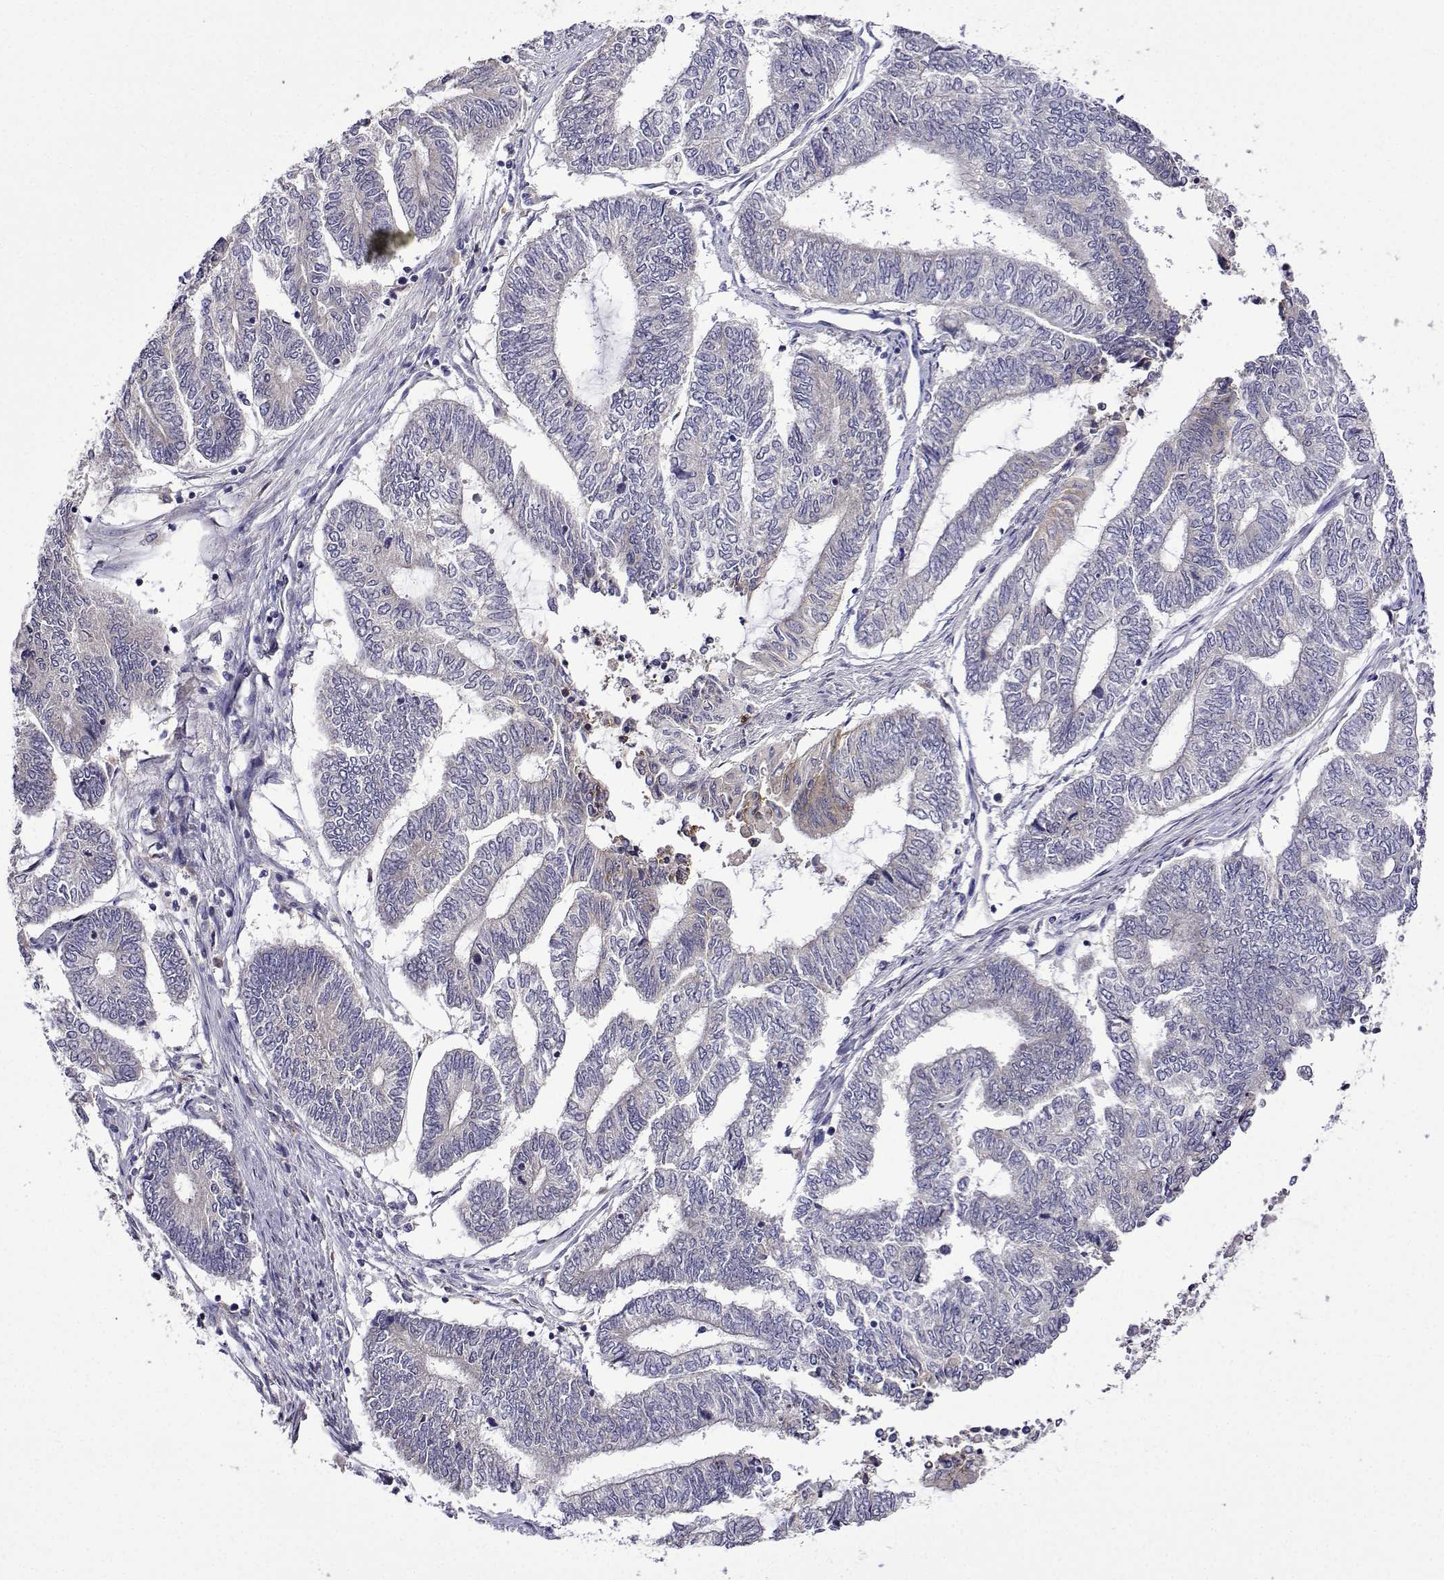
{"staining": {"intensity": "negative", "quantity": "none", "location": "none"}, "tissue": "endometrial cancer", "cell_type": "Tumor cells", "image_type": "cancer", "snomed": [{"axis": "morphology", "description": "Adenocarcinoma, NOS"}, {"axis": "topography", "description": "Uterus"}, {"axis": "topography", "description": "Endometrium"}], "caption": "There is no significant expression in tumor cells of endometrial cancer (adenocarcinoma). The staining was performed using DAB to visualize the protein expression in brown, while the nuclei were stained in blue with hematoxylin (Magnification: 20x).", "gene": "SULT2A1", "patient": {"sex": "female", "age": 70}}